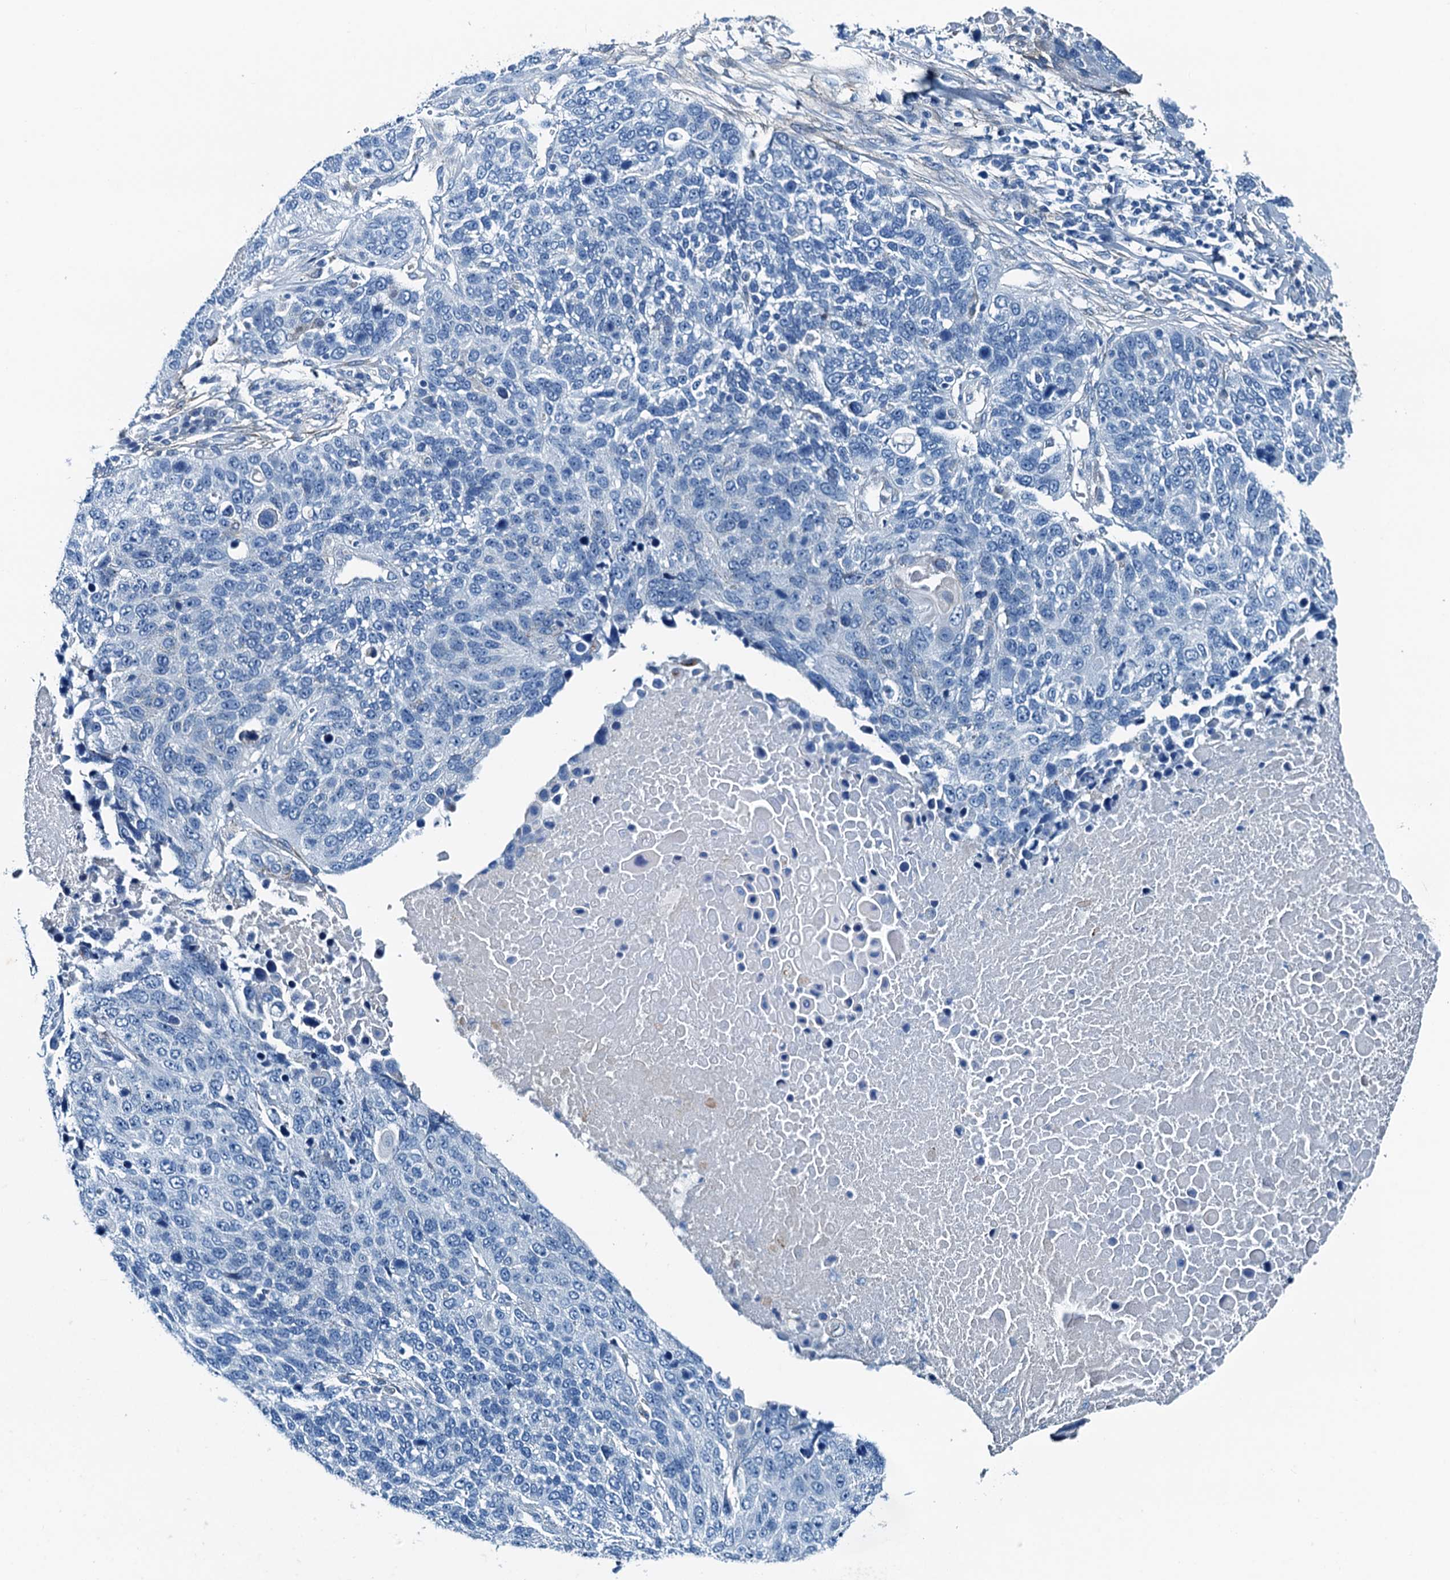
{"staining": {"intensity": "negative", "quantity": "none", "location": "none"}, "tissue": "lung cancer", "cell_type": "Tumor cells", "image_type": "cancer", "snomed": [{"axis": "morphology", "description": "Normal tissue, NOS"}, {"axis": "morphology", "description": "Squamous cell carcinoma, NOS"}, {"axis": "topography", "description": "Lymph node"}, {"axis": "topography", "description": "Lung"}], "caption": "IHC photomicrograph of squamous cell carcinoma (lung) stained for a protein (brown), which shows no staining in tumor cells. Nuclei are stained in blue.", "gene": "RAB3IL1", "patient": {"sex": "male", "age": 66}}